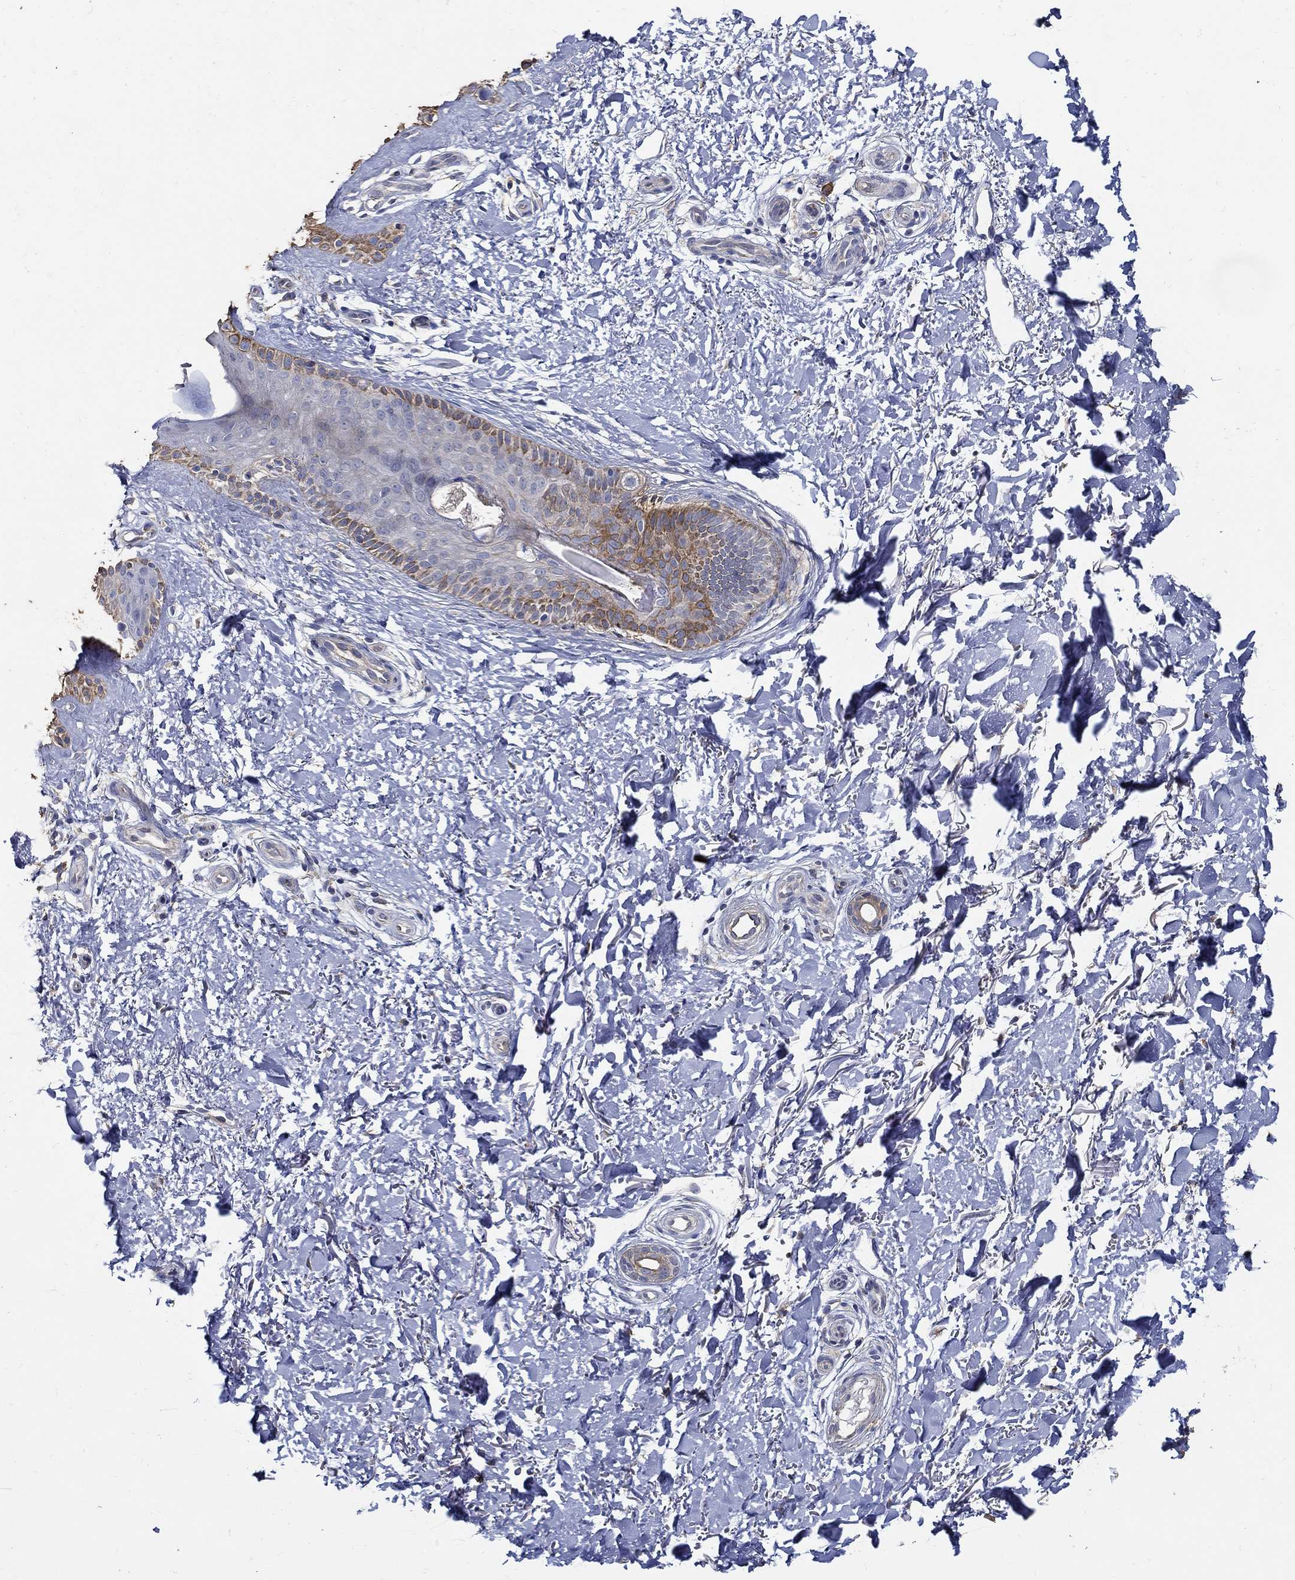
{"staining": {"intensity": "negative", "quantity": "none", "location": "none"}, "tissue": "skin", "cell_type": "Fibroblasts", "image_type": "normal", "snomed": [{"axis": "morphology", "description": "Normal tissue, NOS"}, {"axis": "morphology", "description": "Inflammation, NOS"}, {"axis": "morphology", "description": "Fibrosis, NOS"}, {"axis": "topography", "description": "Skin"}], "caption": "A high-resolution micrograph shows IHC staining of normal skin, which displays no significant staining in fibroblasts. (Brightfield microscopy of DAB (3,3'-diaminobenzidine) immunohistochemistry at high magnification).", "gene": "EMILIN3", "patient": {"sex": "male", "age": 71}}